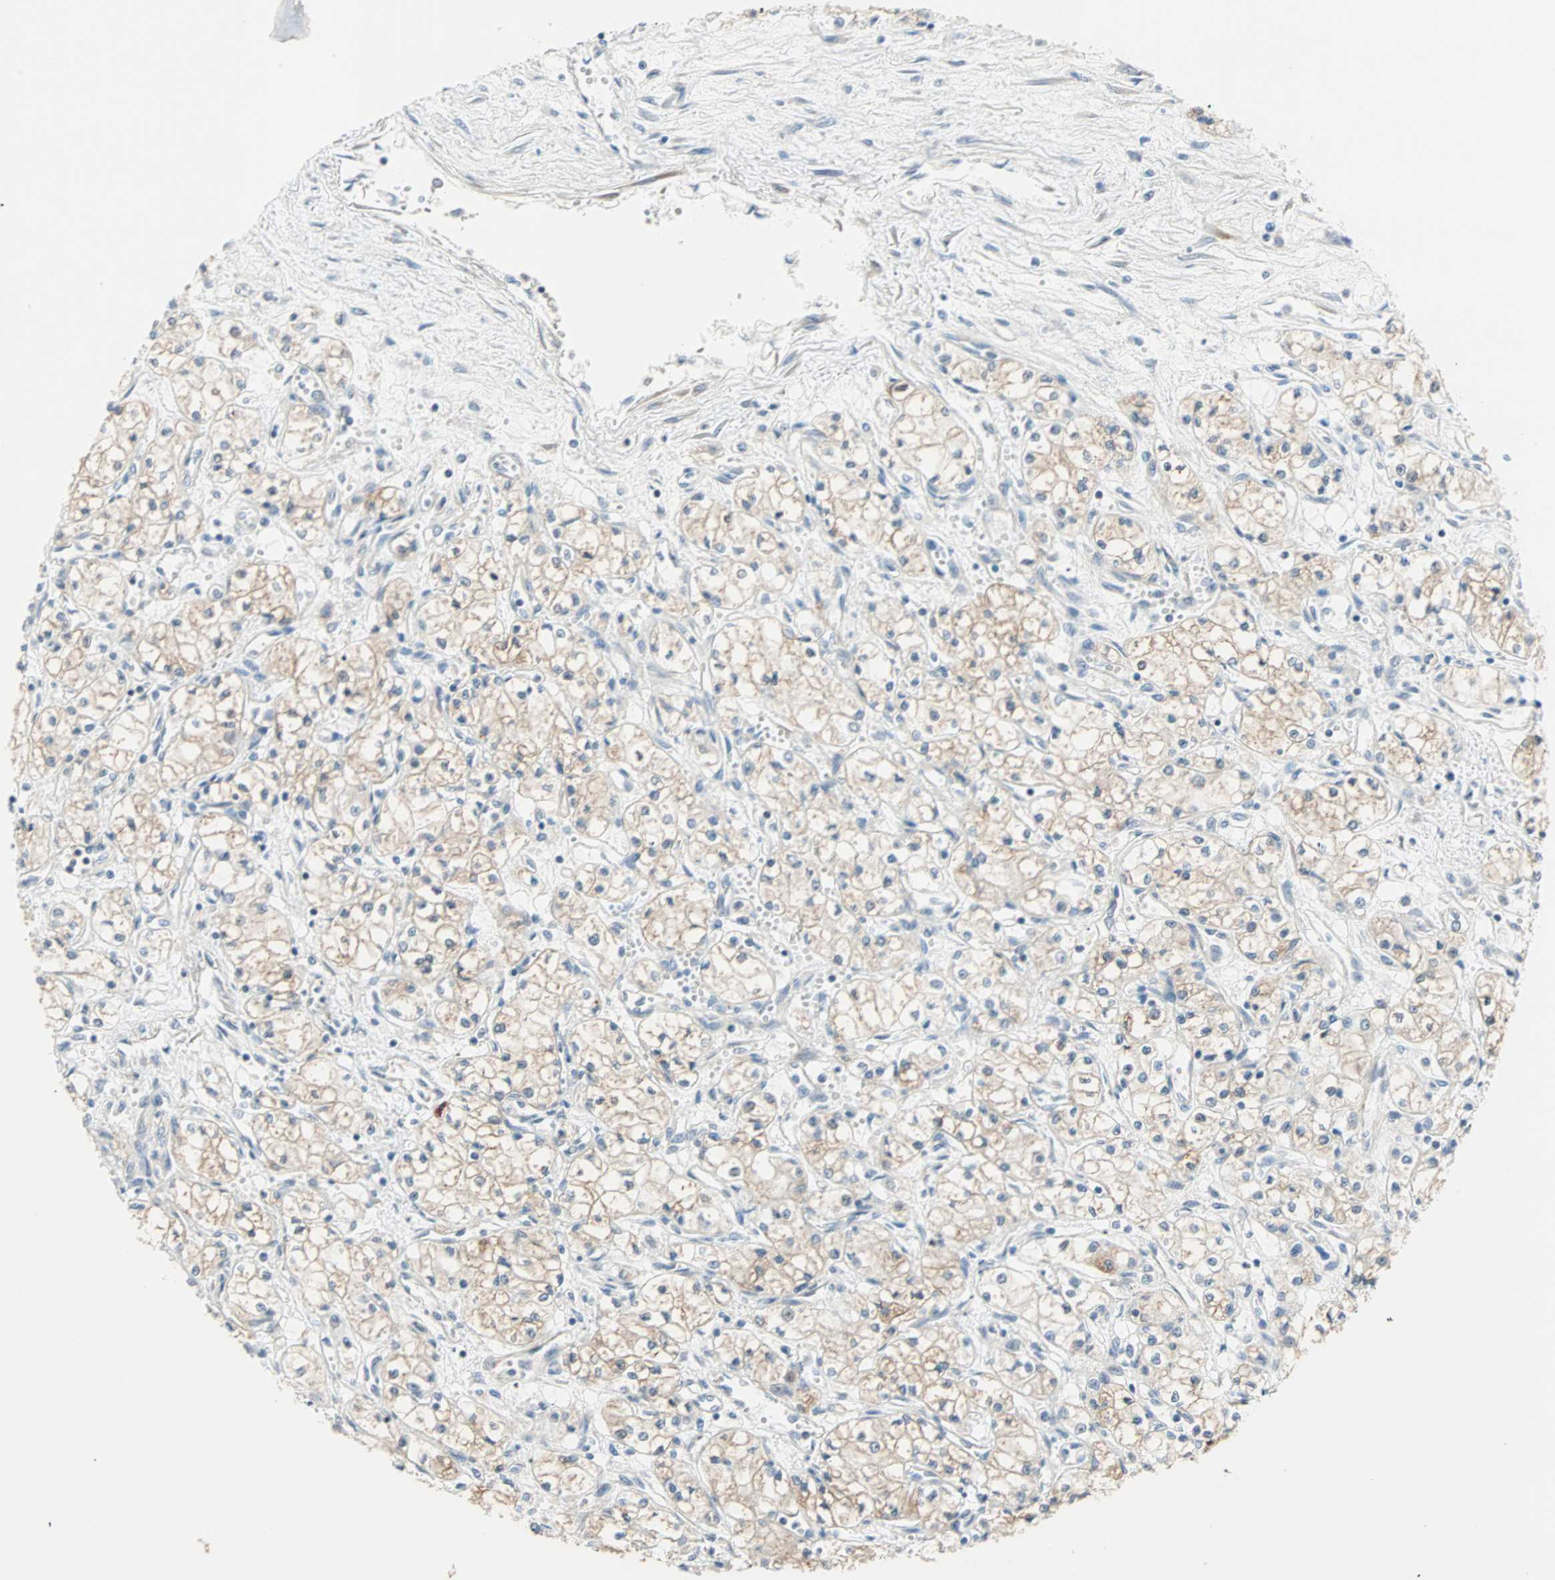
{"staining": {"intensity": "weak", "quantity": "25%-75%", "location": "cytoplasmic/membranous"}, "tissue": "renal cancer", "cell_type": "Tumor cells", "image_type": "cancer", "snomed": [{"axis": "morphology", "description": "Normal tissue, NOS"}, {"axis": "morphology", "description": "Adenocarcinoma, NOS"}, {"axis": "topography", "description": "Kidney"}], "caption": "IHC photomicrograph of neoplastic tissue: renal cancer stained using immunohistochemistry (IHC) reveals low levels of weak protein expression localized specifically in the cytoplasmic/membranous of tumor cells, appearing as a cytoplasmic/membranous brown color.", "gene": "SAR1A", "patient": {"sex": "male", "age": 59}}